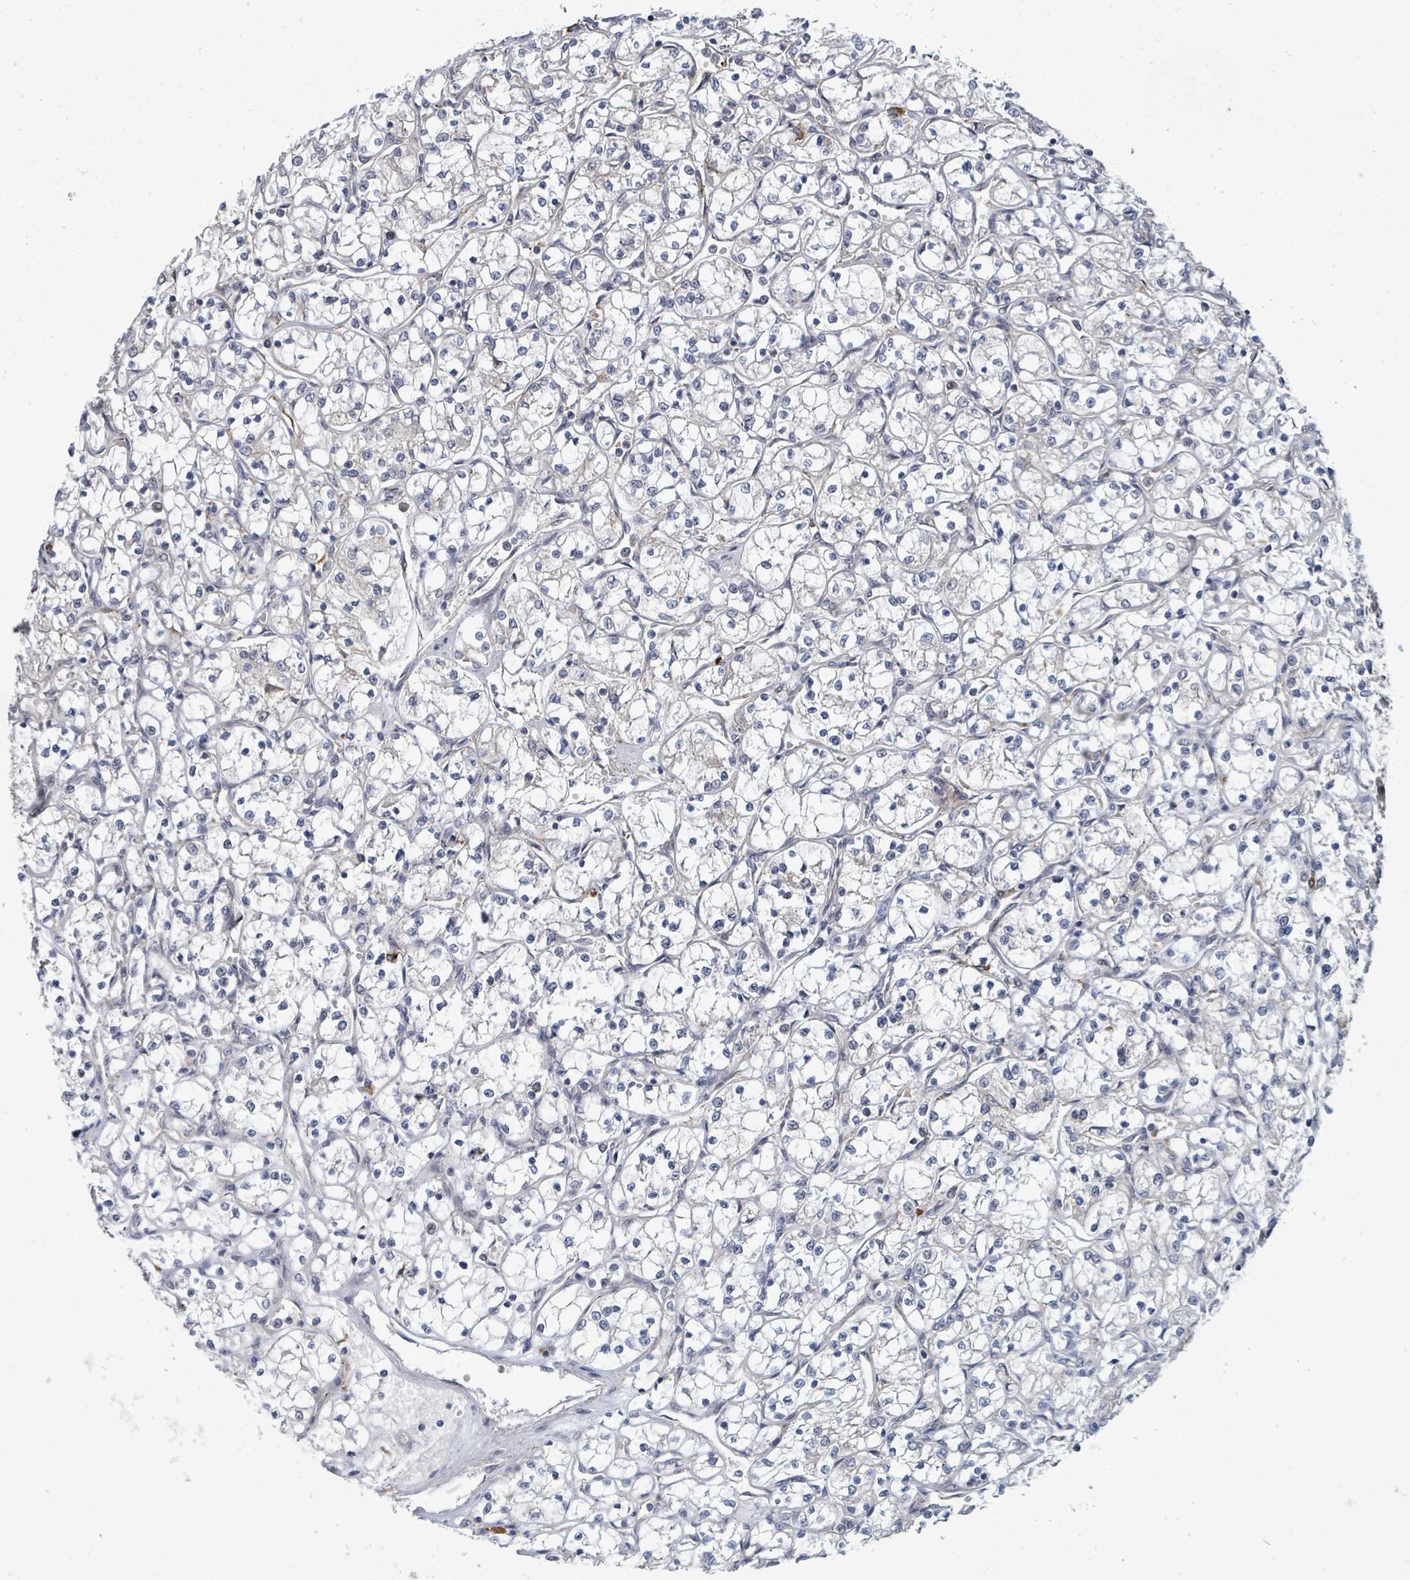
{"staining": {"intensity": "negative", "quantity": "none", "location": "none"}, "tissue": "renal cancer", "cell_type": "Tumor cells", "image_type": "cancer", "snomed": [{"axis": "morphology", "description": "Adenocarcinoma, NOS"}, {"axis": "topography", "description": "Kidney"}], "caption": "The image displays no significant positivity in tumor cells of renal adenocarcinoma.", "gene": "SHROOM2", "patient": {"sex": "female", "age": 69}}